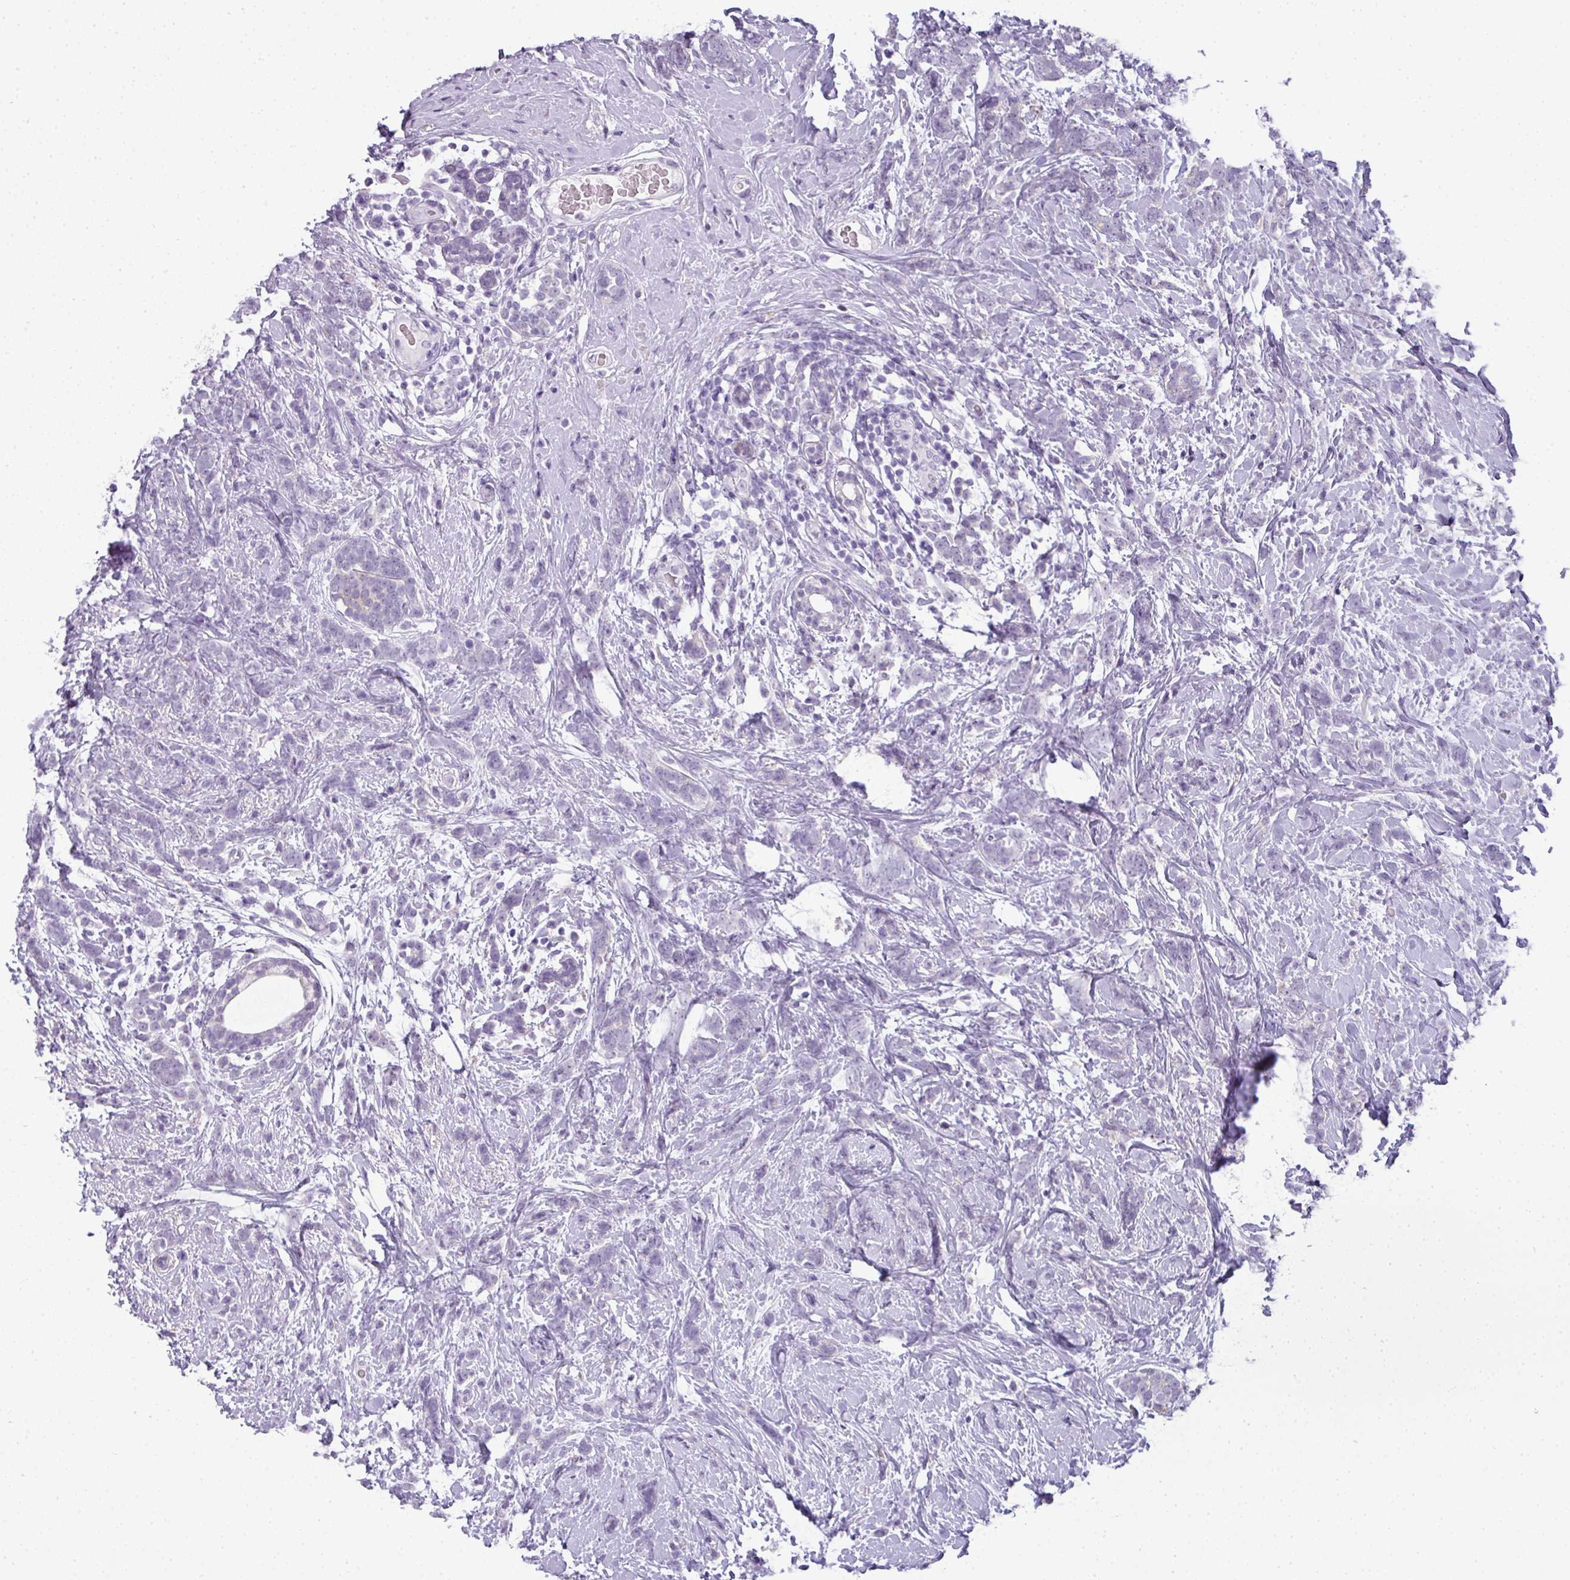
{"staining": {"intensity": "negative", "quantity": "none", "location": "none"}, "tissue": "breast cancer", "cell_type": "Tumor cells", "image_type": "cancer", "snomed": [{"axis": "morphology", "description": "Lobular carcinoma"}, {"axis": "topography", "description": "Breast"}], "caption": "An immunohistochemistry image of breast cancer (lobular carcinoma) is shown. There is no staining in tumor cells of breast cancer (lobular carcinoma).", "gene": "RBMY1F", "patient": {"sex": "female", "age": 58}}